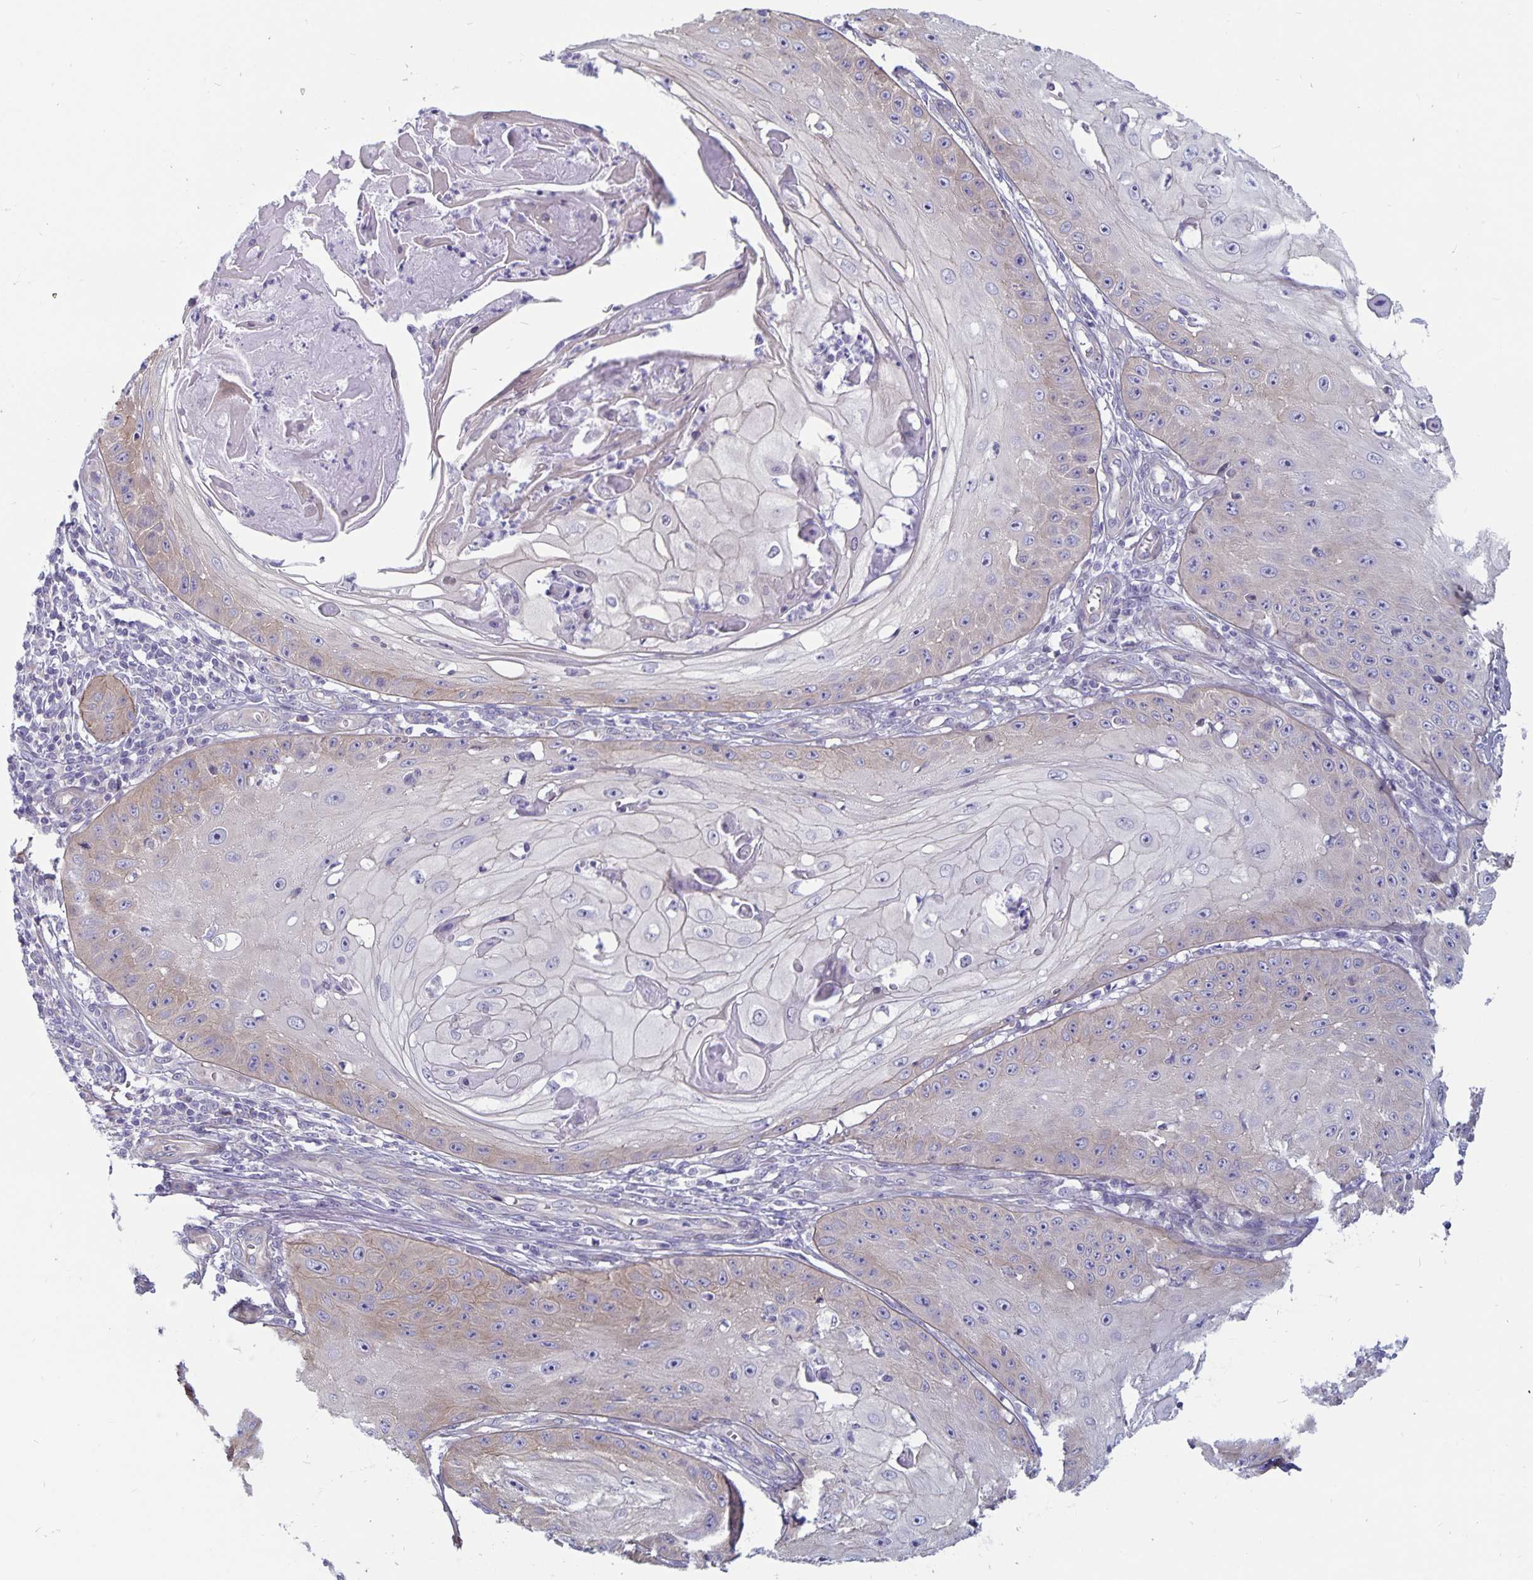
{"staining": {"intensity": "weak", "quantity": "<25%", "location": "cytoplasmic/membranous"}, "tissue": "skin cancer", "cell_type": "Tumor cells", "image_type": "cancer", "snomed": [{"axis": "morphology", "description": "Squamous cell carcinoma, NOS"}, {"axis": "topography", "description": "Skin"}], "caption": "Immunohistochemical staining of human skin squamous cell carcinoma shows no significant positivity in tumor cells.", "gene": "PLCB3", "patient": {"sex": "male", "age": 70}}